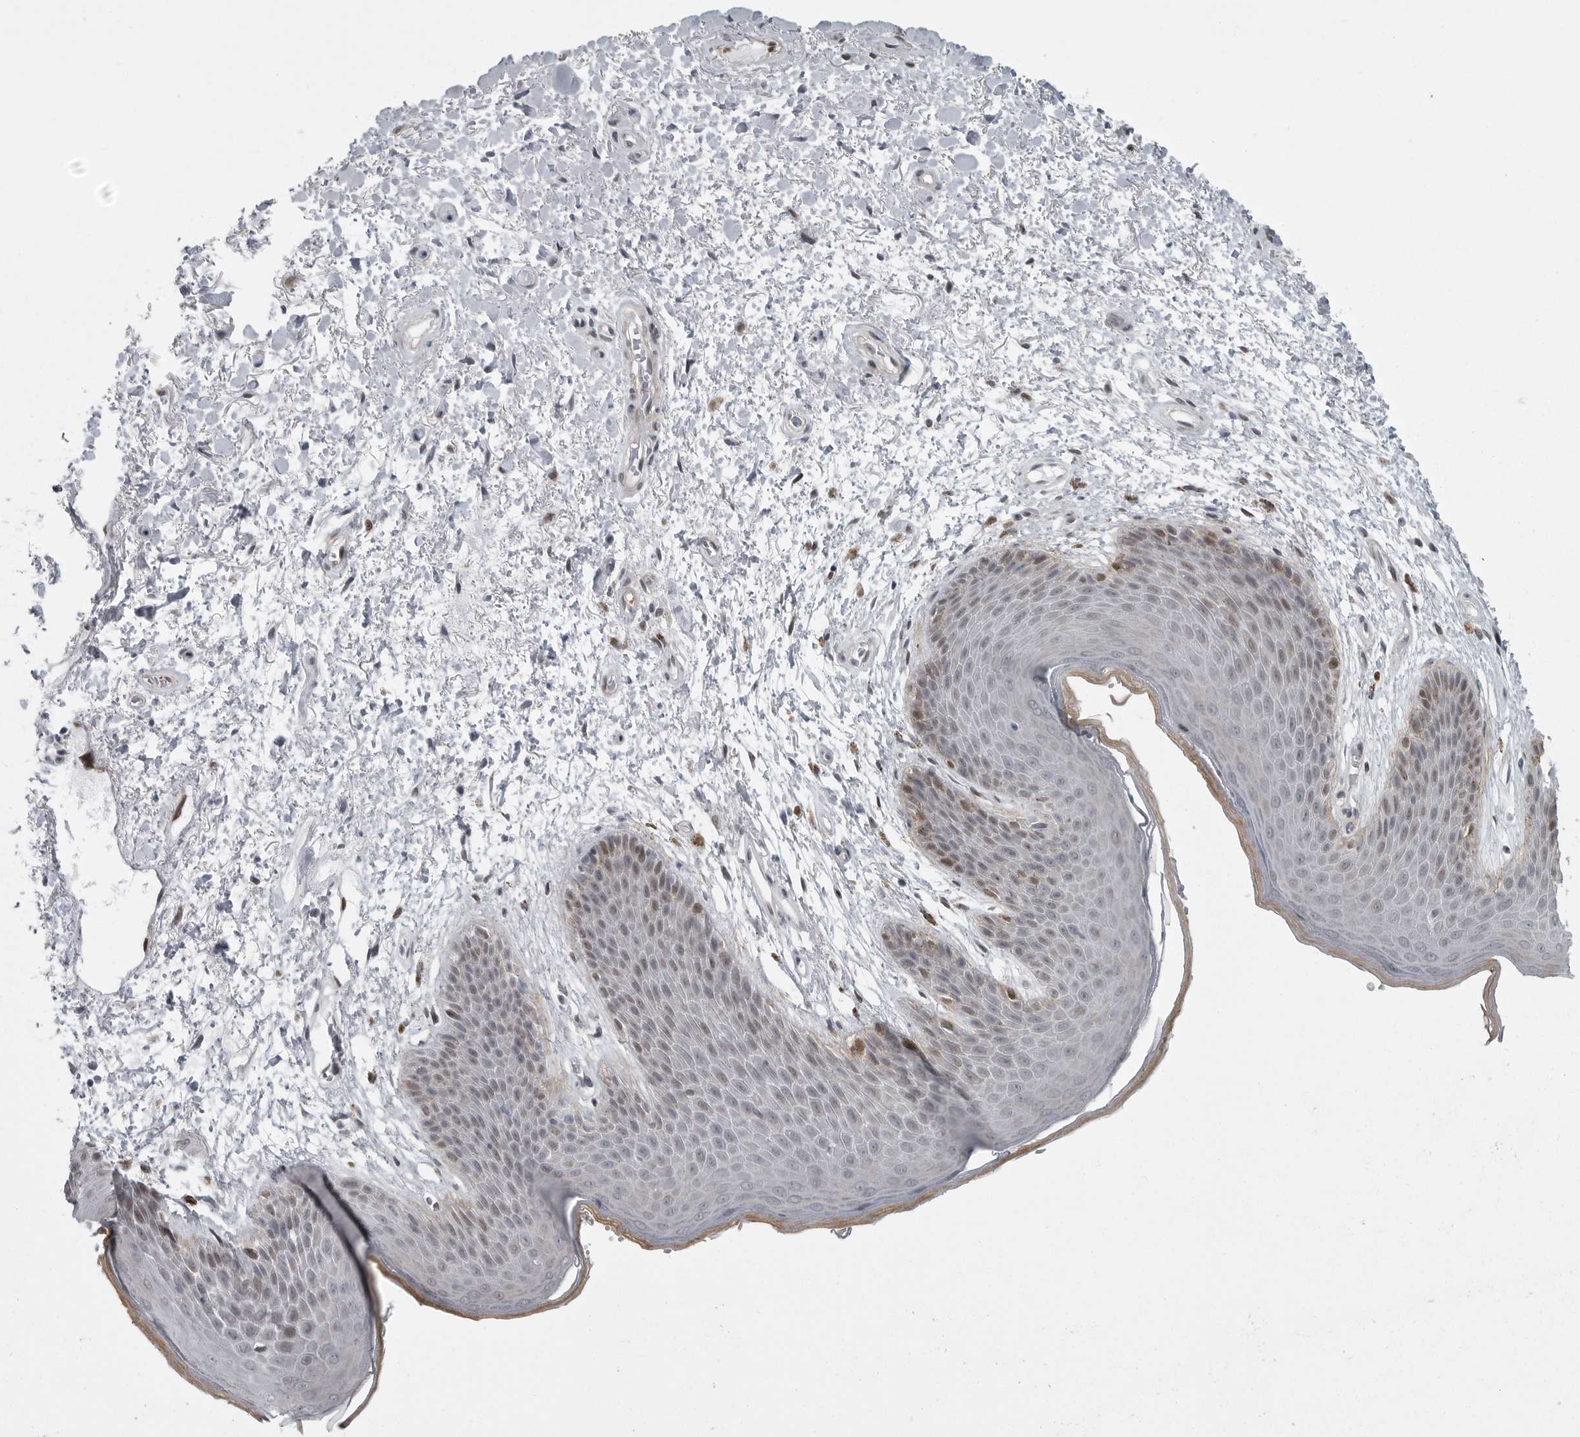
{"staining": {"intensity": "moderate", "quantity": "<25%", "location": "cytoplasmic/membranous"}, "tissue": "skin", "cell_type": "Epidermal cells", "image_type": "normal", "snomed": [{"axis": "morphology", "description": "Normal tissue, NOS"}, {"axis": "topography", "description": "Anal"}], "caption": "DAB (3,3'-diaminobenzidine) immunohistochemical staining of normal human skin shows moderate cytoplasmic/membranous protein positivity in approximately <25% of epidermal cells. Nuclei are stained in blue.", "gene": "HMGN3", "patient": {"sex": "male", "age": 74}}